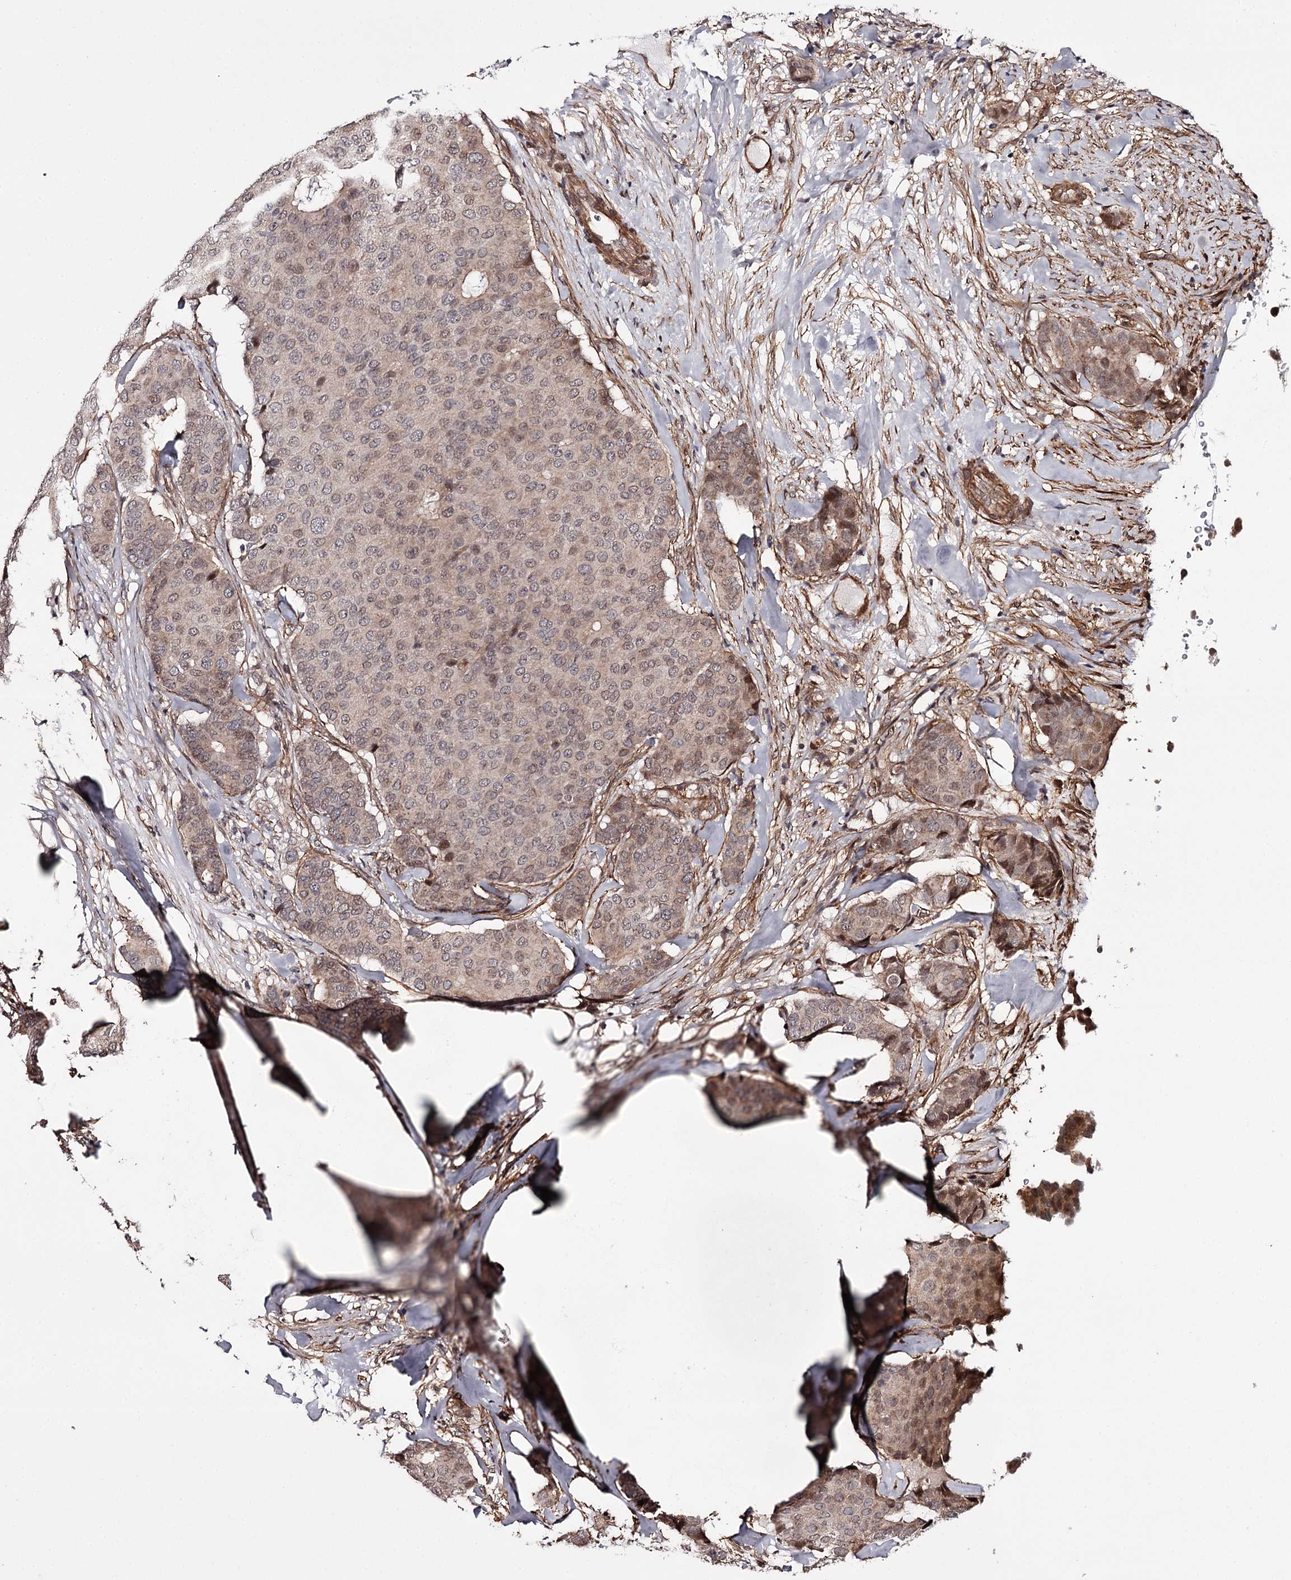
{"staining": {"intensity": "weak", "quantity": ">75%", "location": "nuclear"}, "tissue": "breast cancer", "cell_type": "Tumor cells", "image_type": "cancer", "snomed": [{"axis": "morphology", "description": "Duct carcinoma"}, {"axis": "topography", "description": "Breast"}], "caption": "This is an image of IHC staining of breast cancer (intraductal carcinoma), which shows weak expression in the nuclear of tumor cells.", "gene": "TTC33", "patient": {"sex": "female", "age": 75}}